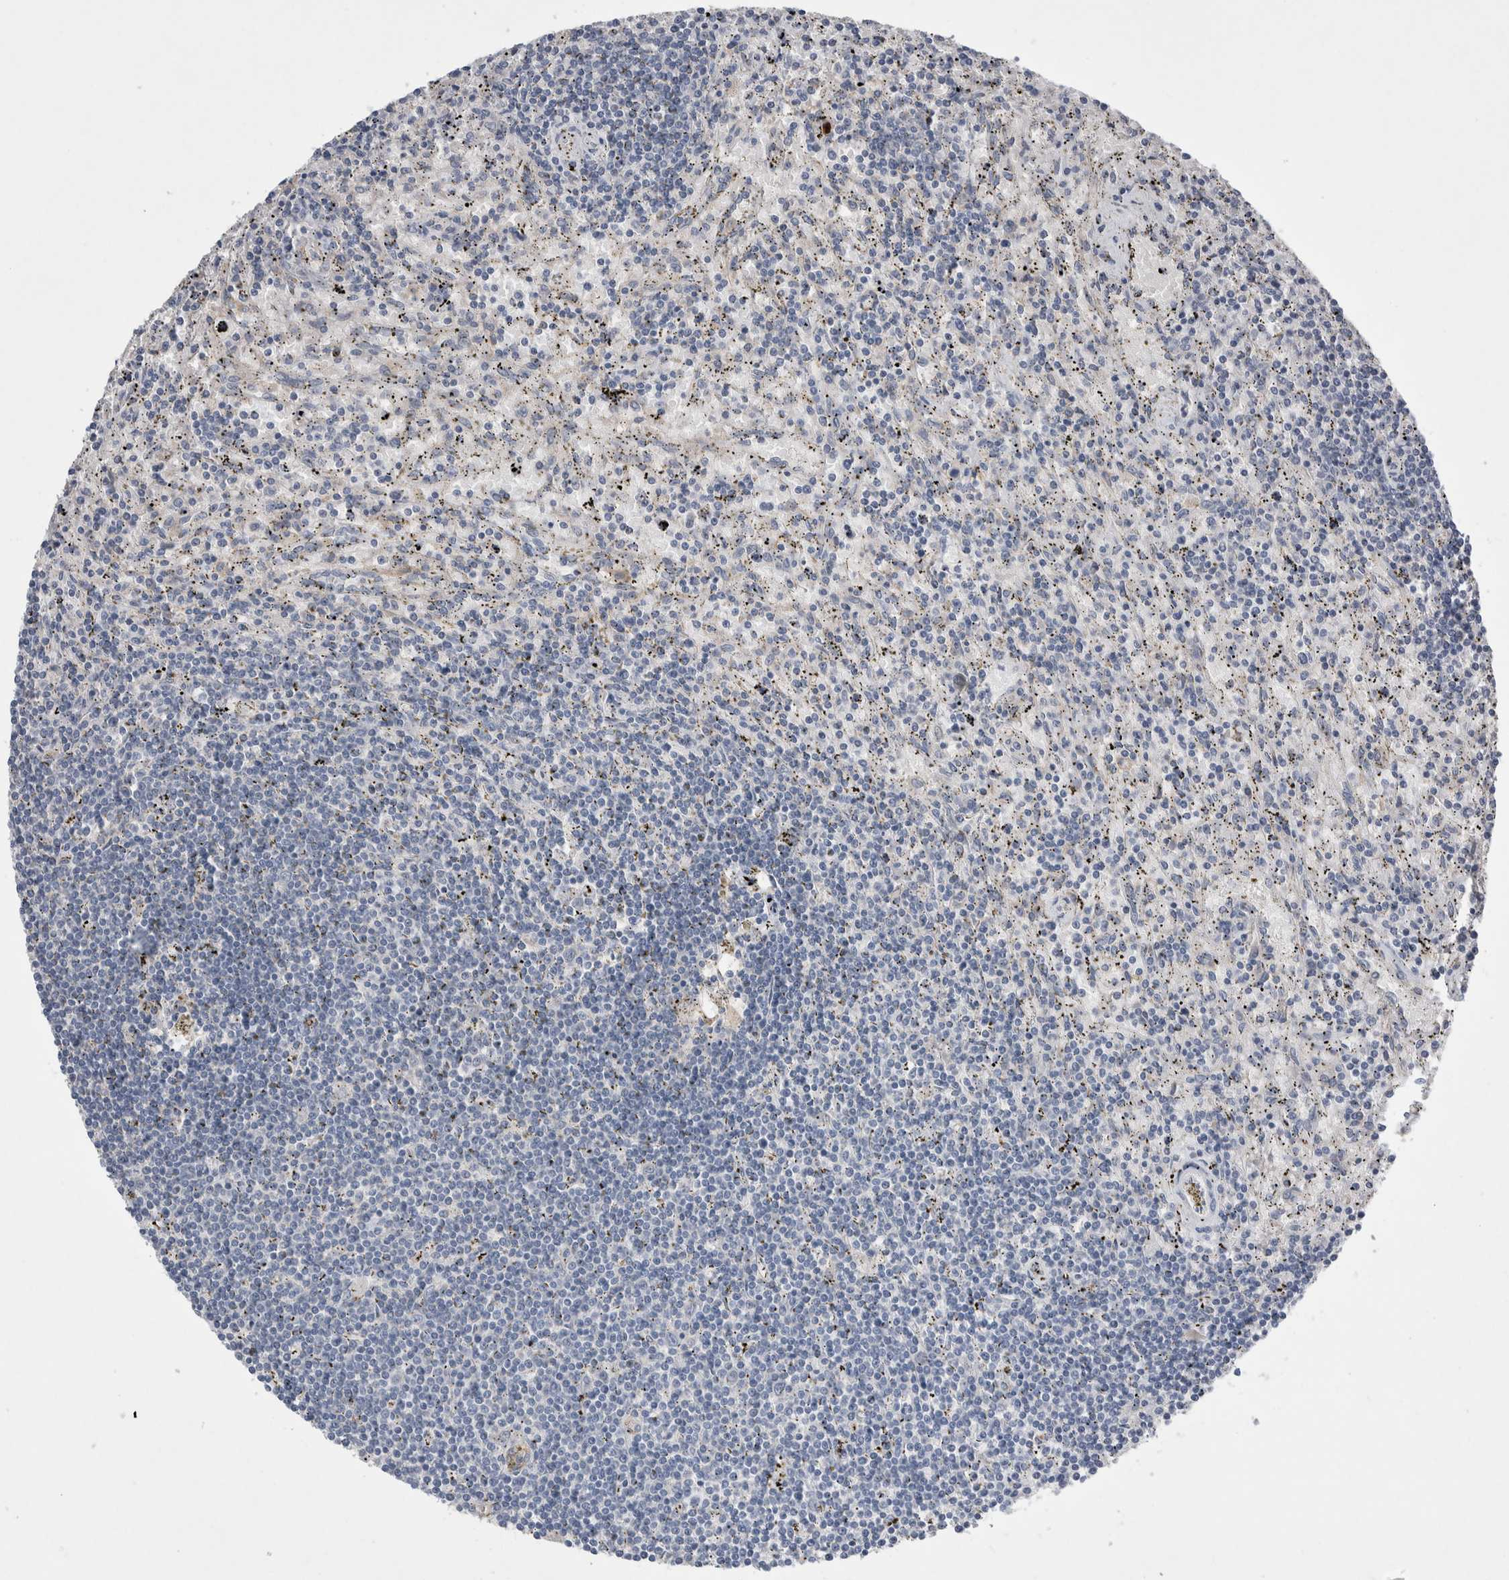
{"staining": {"intensity": "negative", "quantity": "none", "location": "none"}, "tissue": "lymphoma", "cell_type": "Tumor cells", "image_type": "cancer", "snomed": [{"axis": "morphology", "description": "Malignant lymphoma, non-Hodgkin's type, Low grade"}, {"axis": "topography", "description": "Spleen"}], "caption": "This histopathology image is of lymphoma stained with immunohistochemistry (IHC) to label a protein in brown with the nuclei are counter-stained blue. There is no positivity in tumor cells.", "gene": "CEP131", "patient": {"sex": "male", "age": 76}}